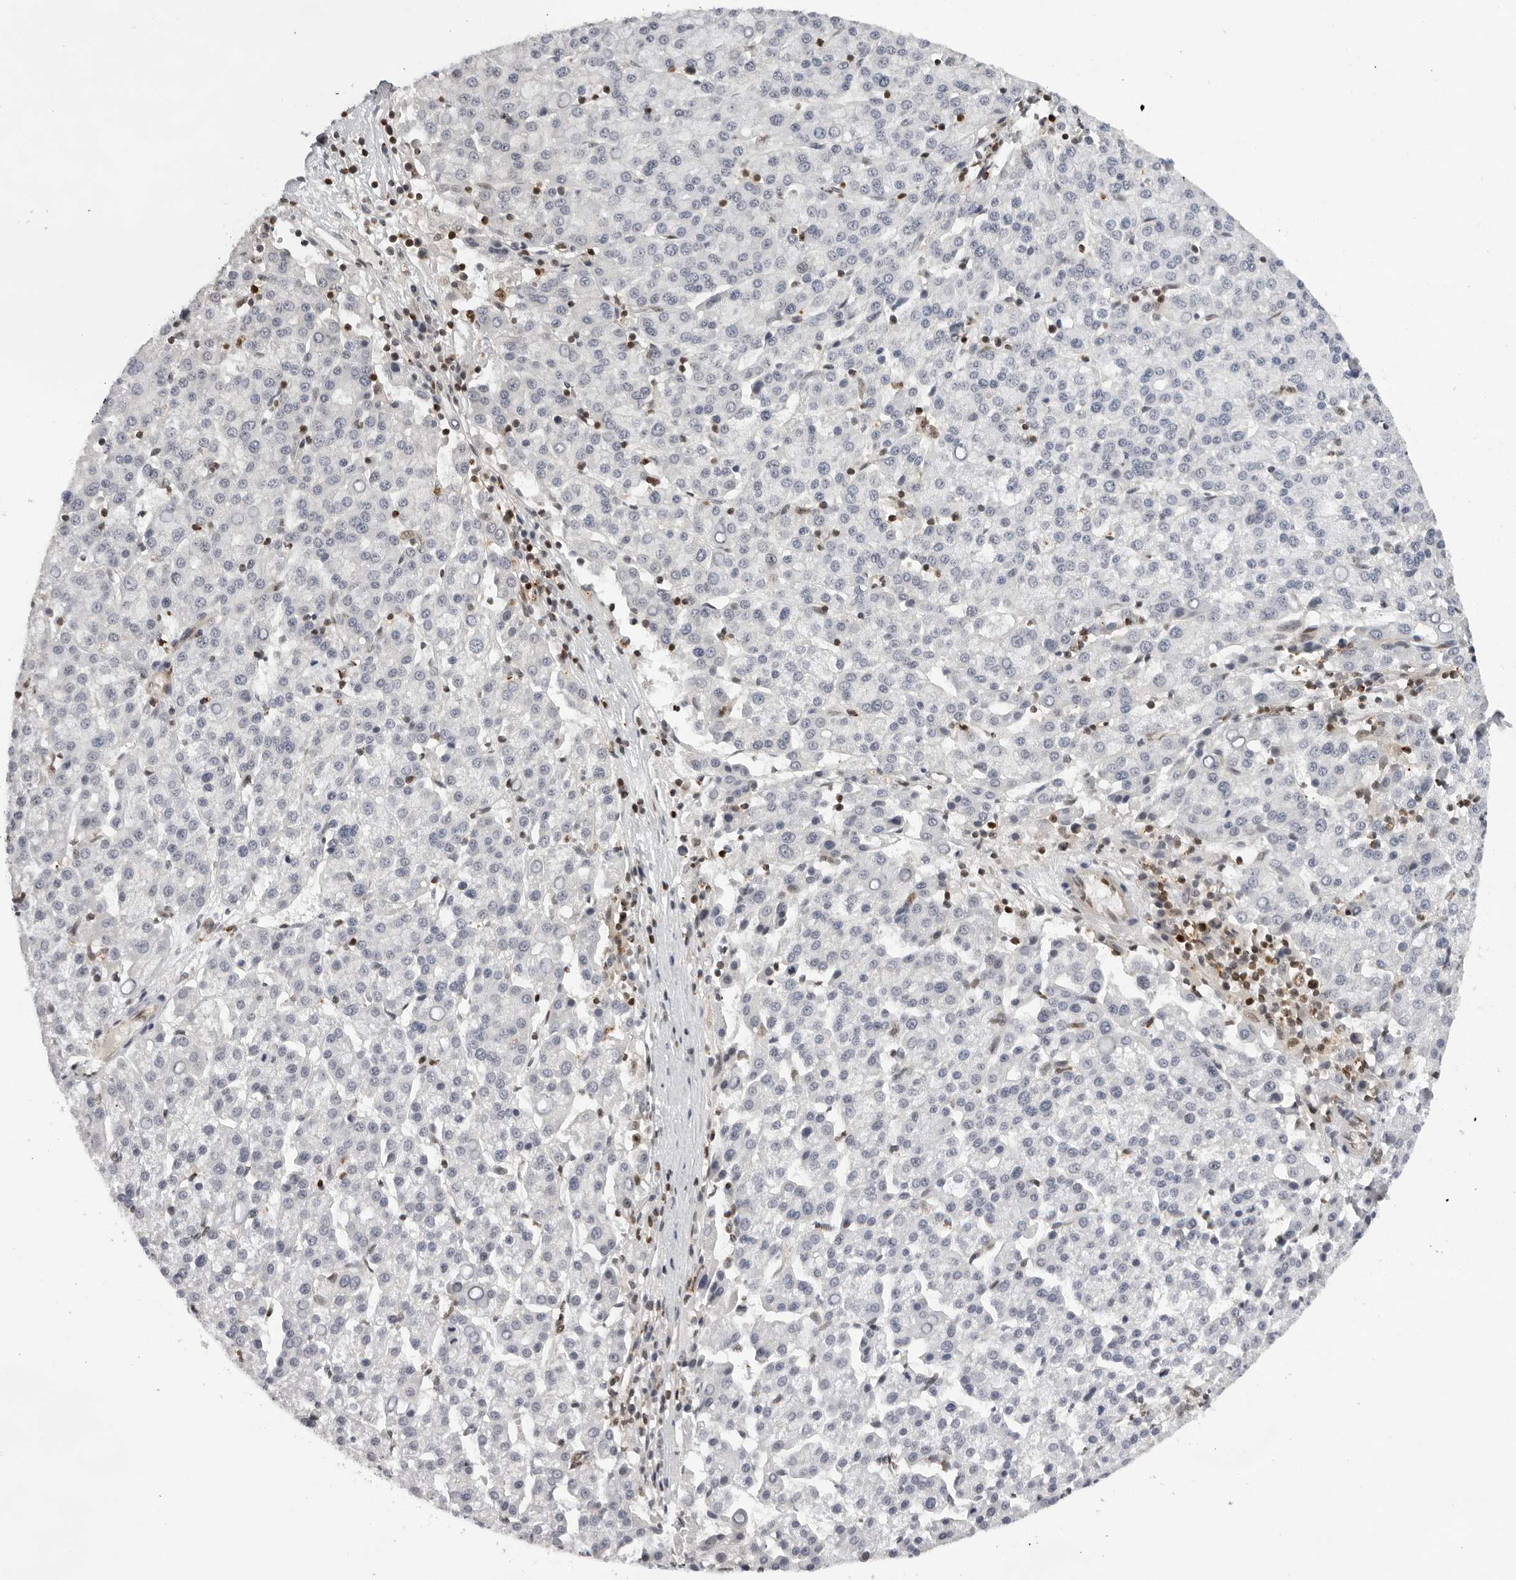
{"staining": {"intensity": "negative", "quantity": "none", "location": "none"}, "tissue": "liver cancer", "cell_type": "Tumor cells", "image_type": "cancer", "snomed": [{"axis": "morphology", "description": "Carcinoma, Hepatocellular, NOS"}, {"axis": "topography", "description": "Liver"}], "caption": "Tumor cells are negative for brown protein staining in liver cancer. Brightfield microscopy of IHC stained with DAB (3,3'-diaminobenzidine) (brown) and hematoxylin (blue), captured at high magnification.", "gene": "OGG1", "patient": {"sex": "female", "age": 58}}